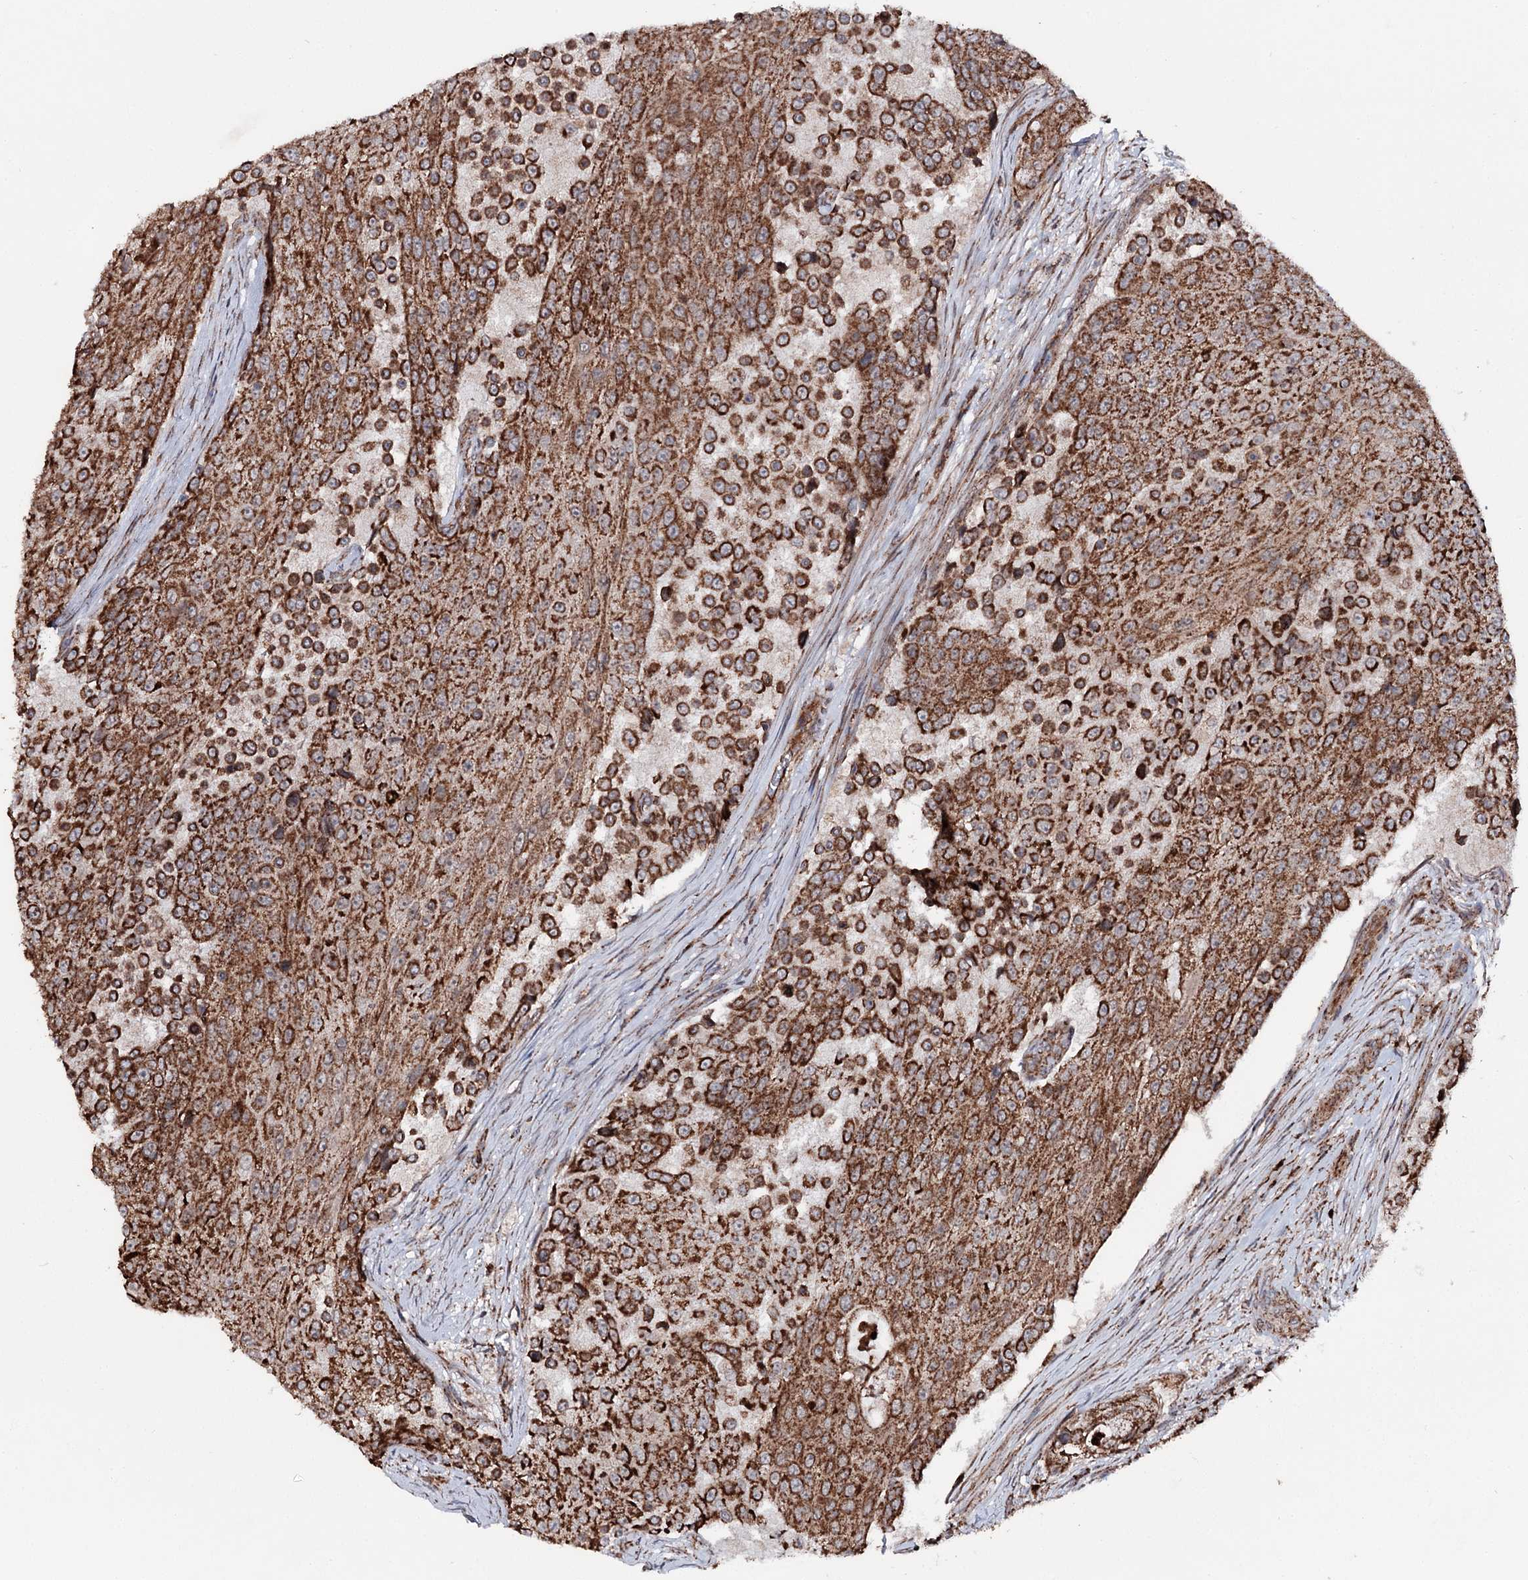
{"staining": {"intensity": "strong", "quantity": ">75%", "location": "cytoplasmic/membranous"}, "tissue": "urothelial cancer", "cell_type": "Tumor cells", "image_type": "cancer", "snomed": [{"axis": "morphology", "description": "Urothelial carcinoma, High grade"}, {"axis": "topography", "description": "Urinary bladder"}], "caption": "Immunohistochemistry staining of urothelial carcinoma (high-grade), which exhibits high levels of strong cytoplasmic/membranous staining in approximately >75% of tumor cells indicating strong cytoplasmic/membranous protein positivity. The staining was performed using DAB (brown) for protein detection and nuclei were counterstained in hematoxylin (blue).", "gene": "FGFR1OP2", "patient": {"sex": "female", "age": 63}}